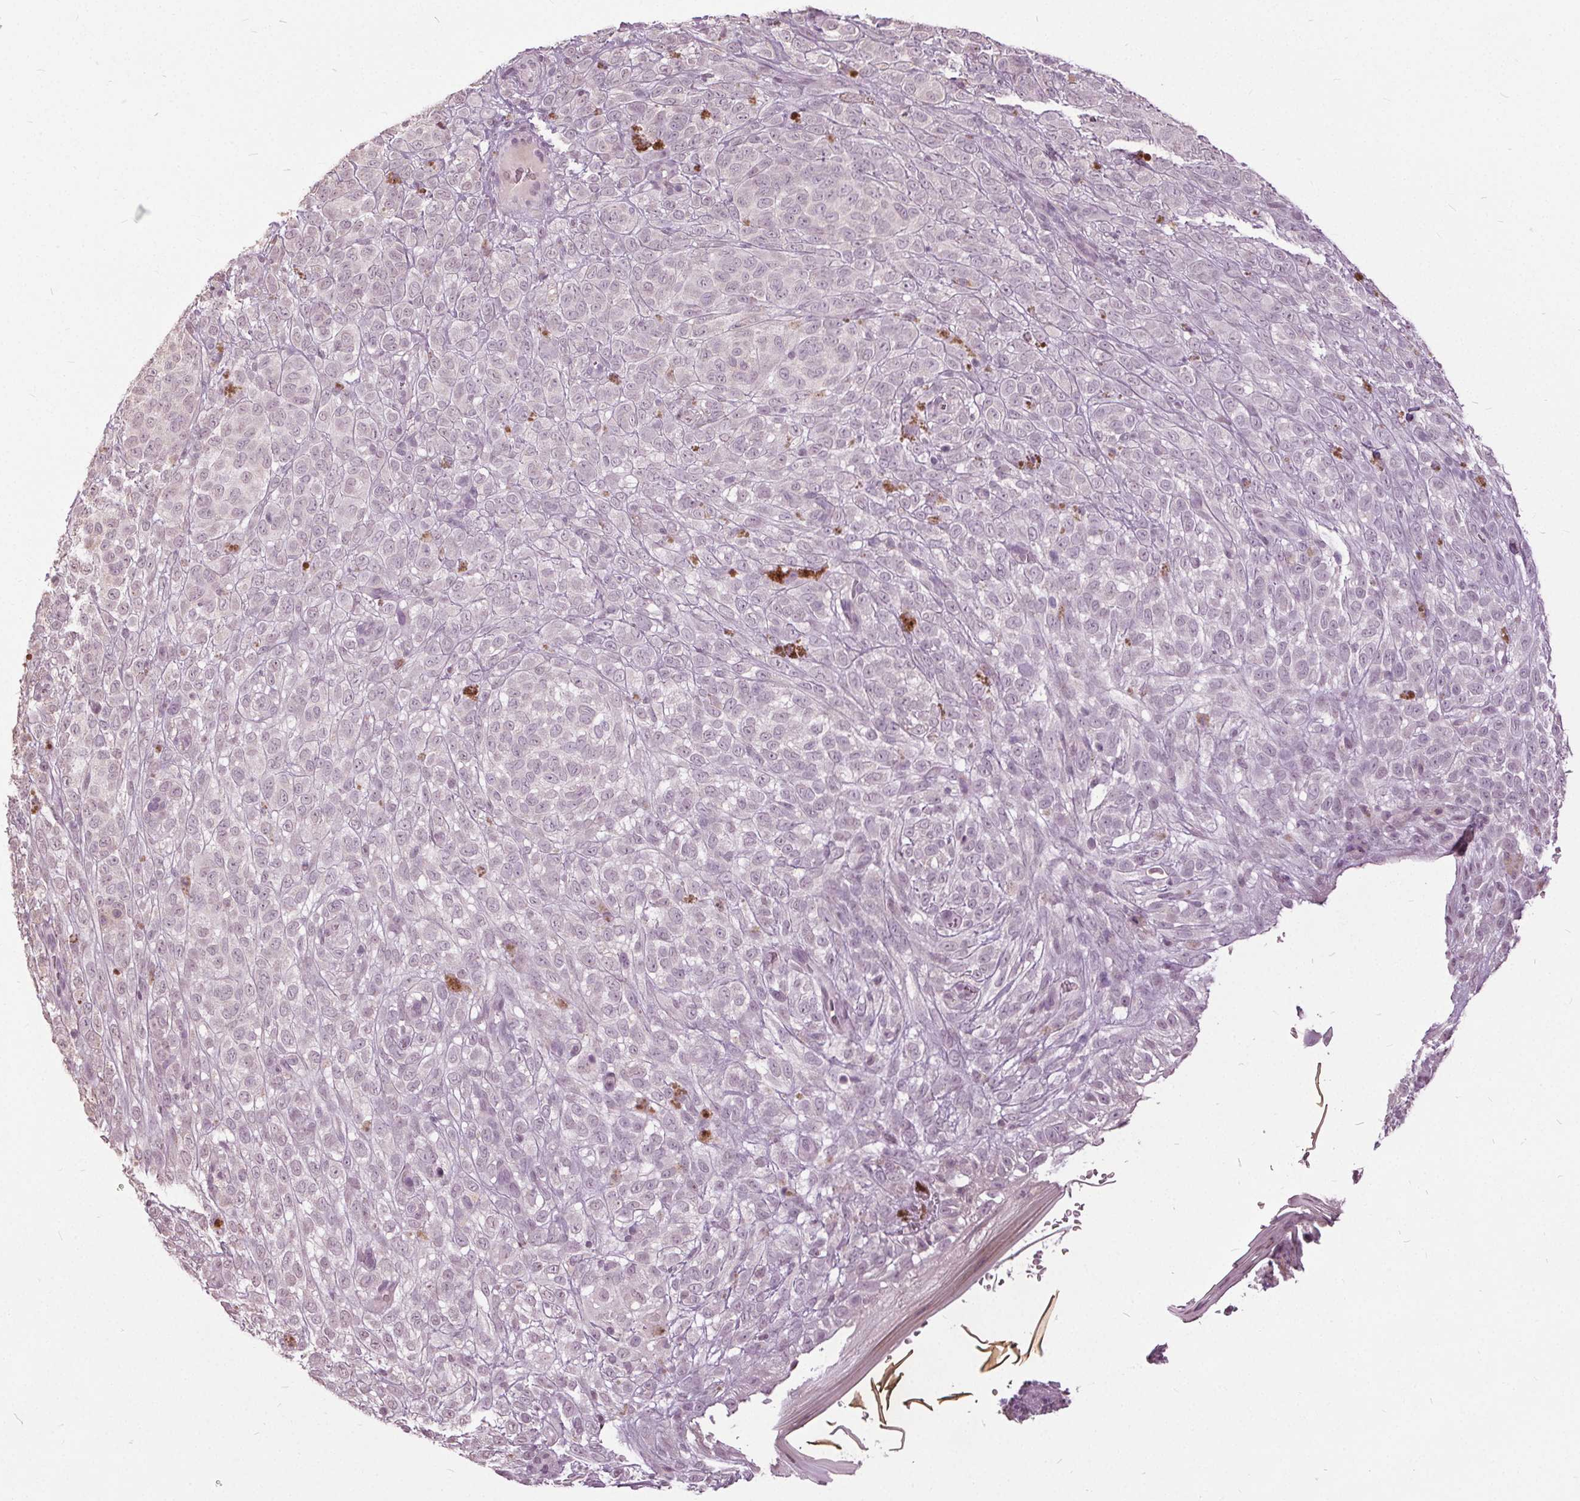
{"staining": {"intensity": "negative", "quantity": "none", "location": "none"}, "tissue": "melanoma", "cell_type": "Tumor cells", "image_type": "cancer", "snomed": [{"axis": "morphology", "description": "Malignant melanoma, NOS"}, {"axis": "topography", "description": "Skin"}], "caption": "Tumor cells are negative for protein expression in human malignant melanoma. (DAB (3,3'-diaminobenzidine) IHC with hematoxylin counter stain).", "gene": "CXCL16", "patient": {"sex": "female", "age": 86}}